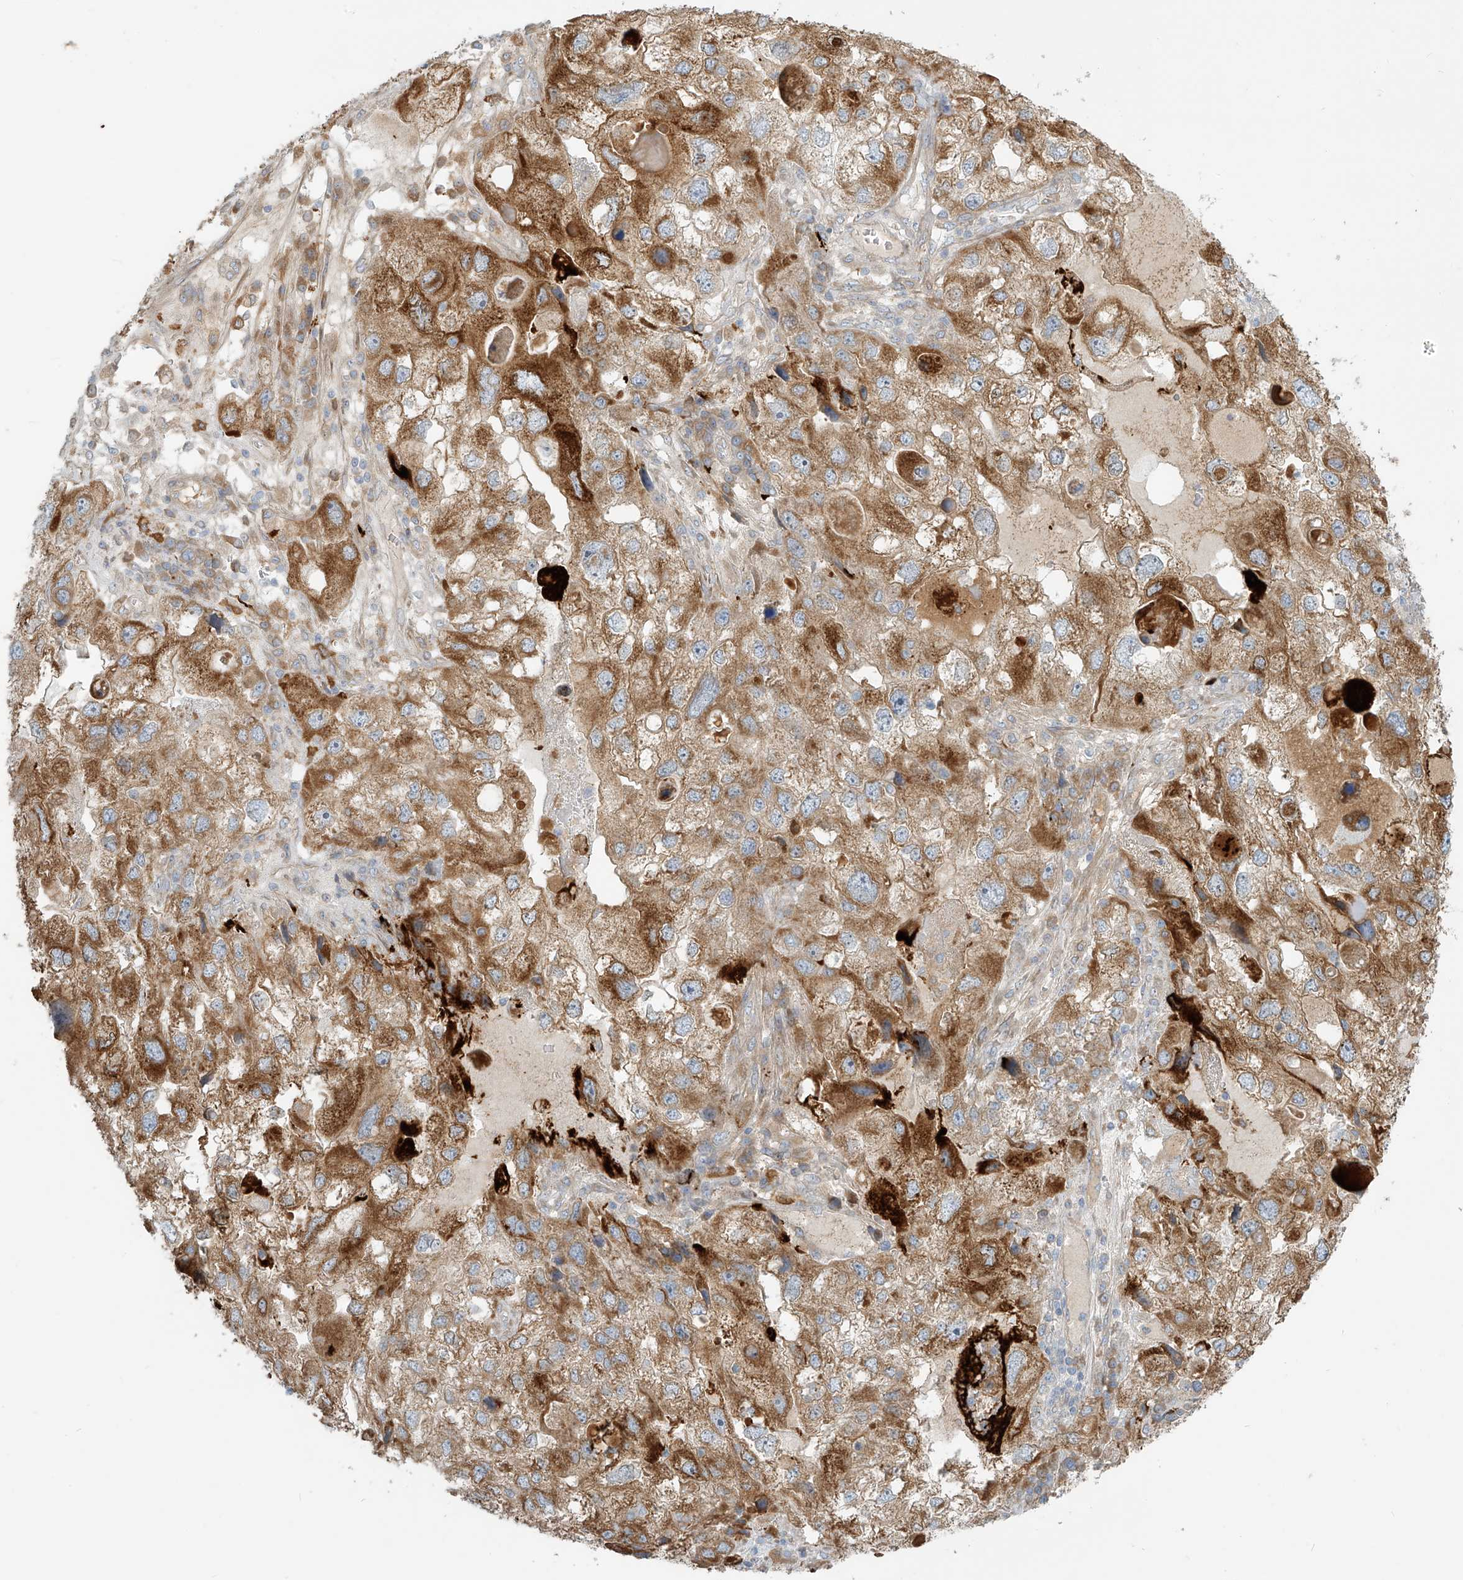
{"staining": {"intensity": "moderate", "quantity": ">75%", "location": "cytoplasmic/membranous"}, "tissue": "endometrial cancer", "cell_type": "Tumor cells", "image_type": "cancer", "snomed": [{"axis": "morphology", "description": "Adenocarcinoma, NOS"}, {"axis": "topography", "description": "Endometrium"}], "caption": "Immunohistochemistry (IHC) (DAB (3,3'-diaminobenzidine)) staining of human adenocarcinoma (endometrial) demonstrates moderate cytoplasmic/membranous protein expression in about >75% of tumor cells.", "gene": "LZTS3", "patient": {"sex": "female", "age": 49}}